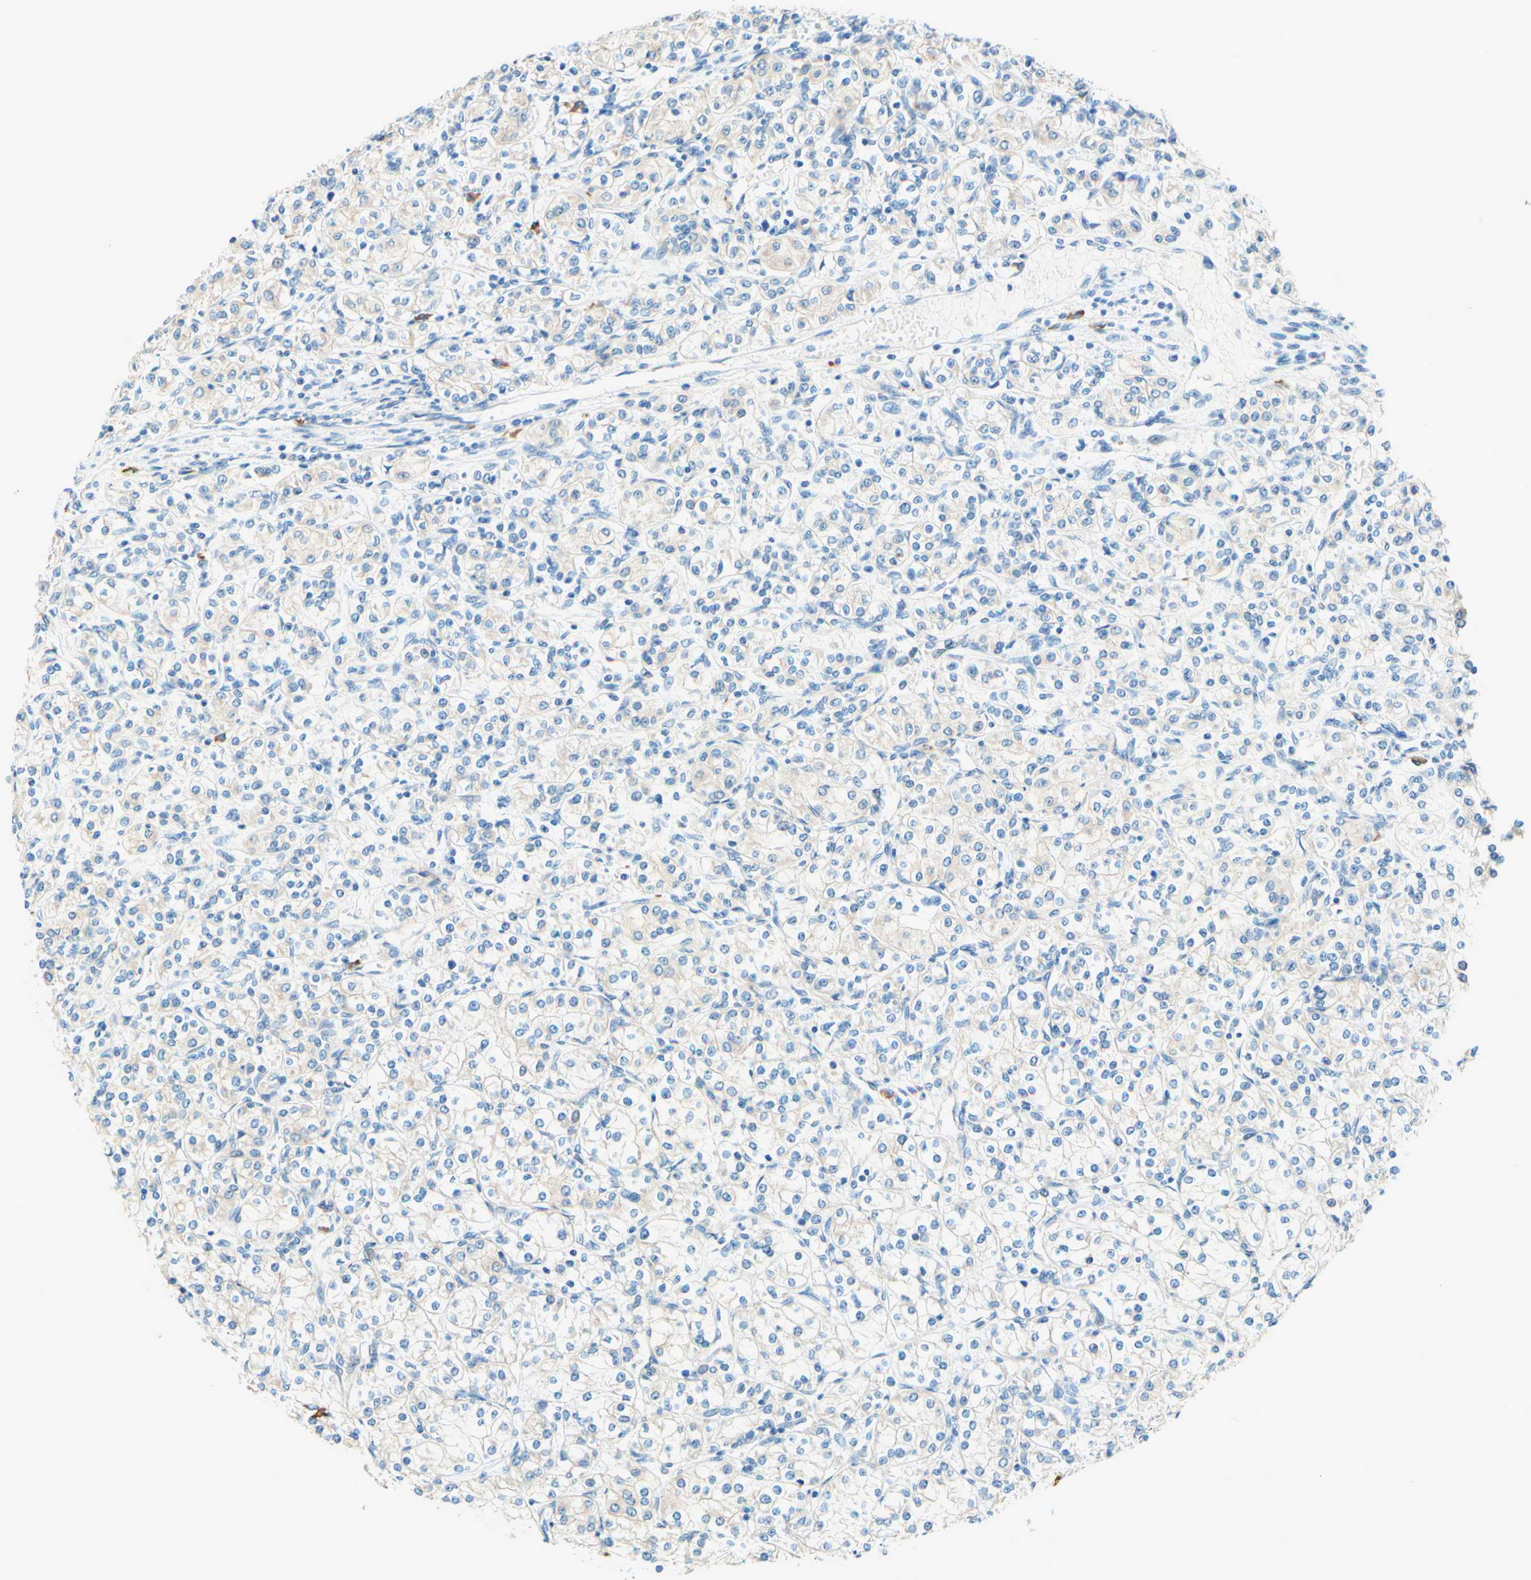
{"staining": {"intensity": "negative", "quantity": "none", "location": "none"}, "tissue": "renal cancer", "cell_type": "Tumor cells", "image_type": "cancer", "snomed": [{"axis": "morphology", "description": "Adenocarcinoma, NOS"}, {"axis": "topography", "description": "Kidney"}], "caption": "Micrograph shows no protein staining in tumor cells of renal cancer tissue.", "gene": "PASD1", "patient": {"sex": "male", "age": 77}}